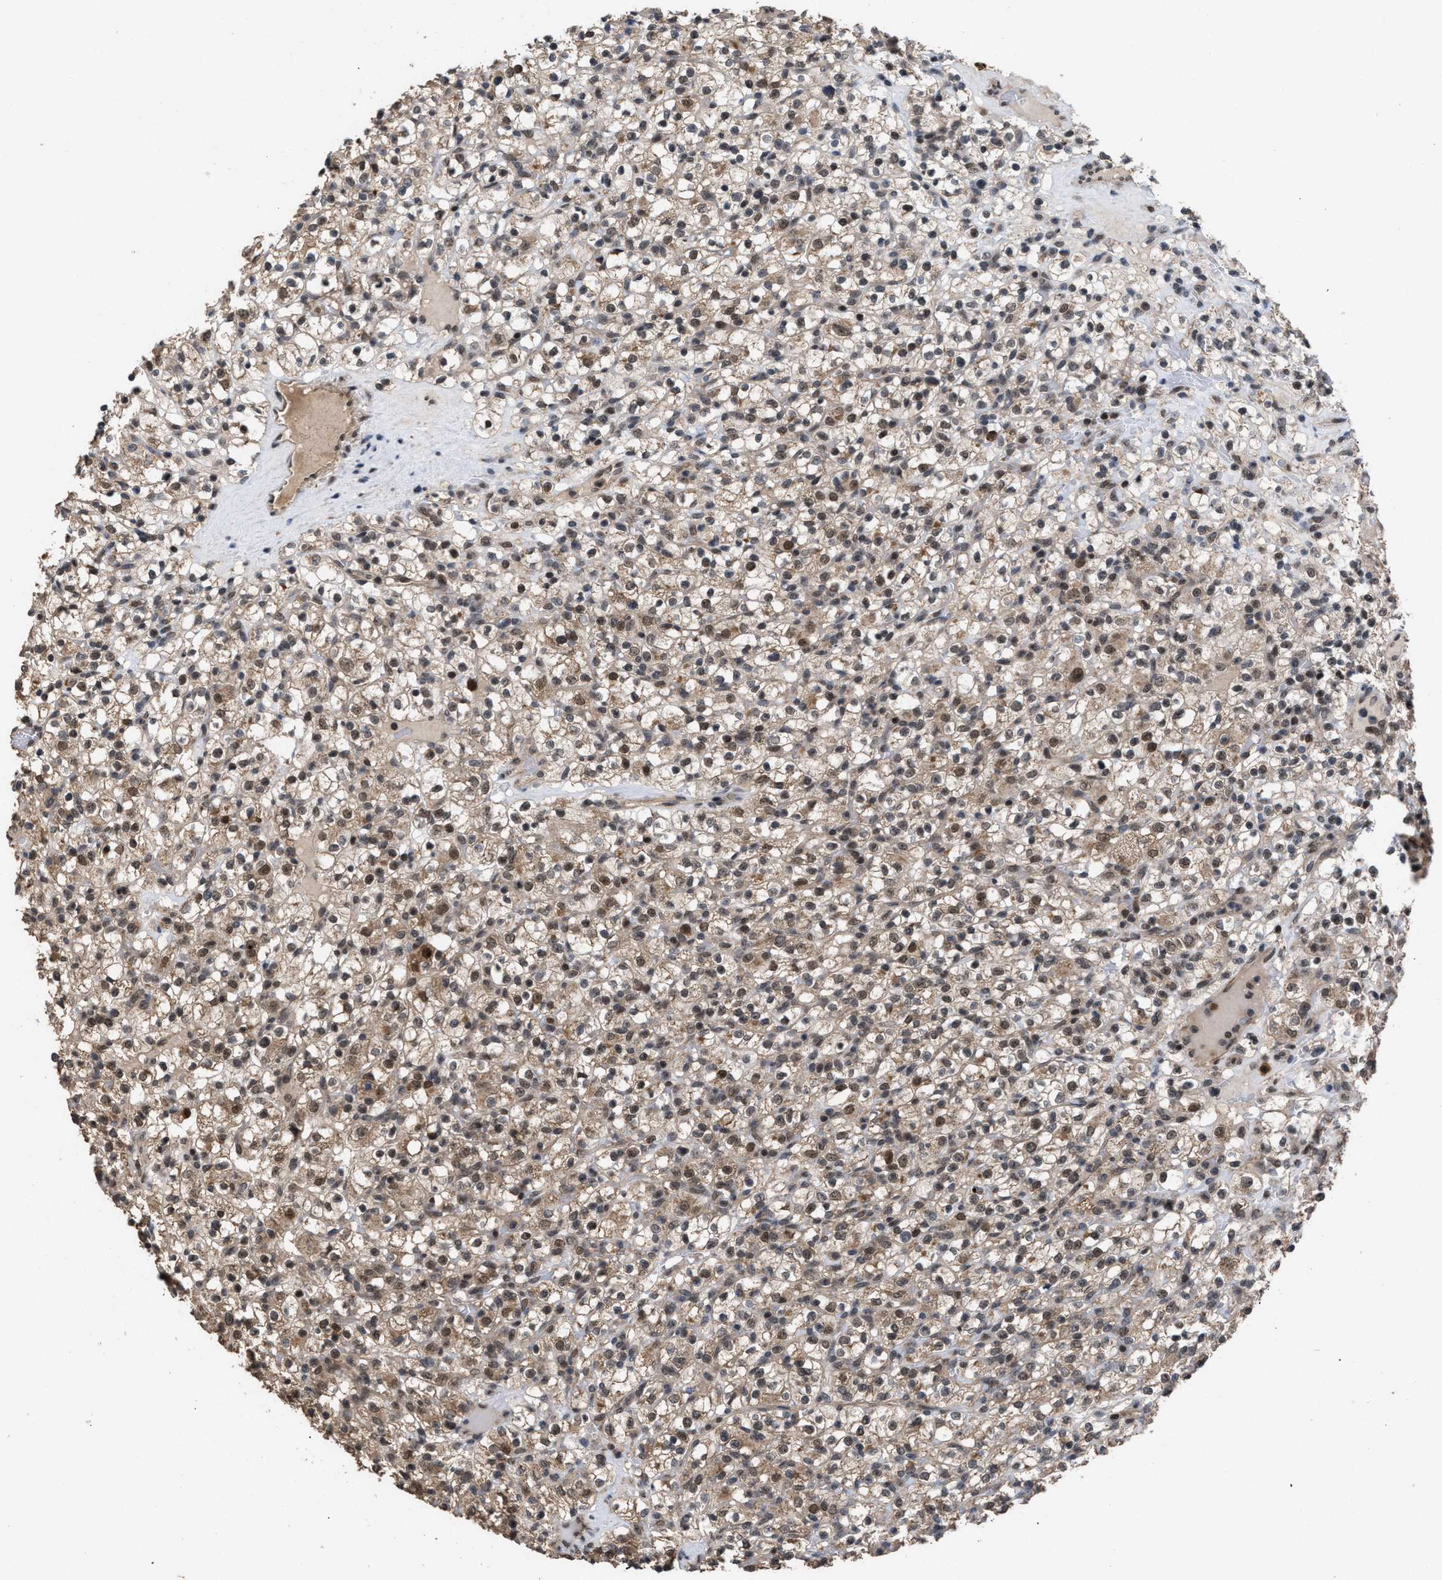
{"staining": {"intensity": "weak", "quantity": "25%-75%", "location": "nuclear"}, "tissue": "renal cancer", "cell_type": "Tumor cells", "image_type": "cancer", "snomed": [{"axis": "morphology", "description": "Normal tissue, NOS"}, {"axis": "morphology", "description": "Adenocarcinoma, NOS"}, {"axis": "topography", "description": "Kidney"}], "caption": "The histopathology image demonstrates immunohistochemical staining of renal cancer (adenocarcinoma). There is weak nuclear positivity is present in about 25%-75% of tumor cells. The staining was performed using DAB to visualize the protein expression in brown, while the nuclei were stained in blue with hematoxylin (Magnification: 20x).", "gene": "C9orf78", "patient": {"sex": "female", "age": 72}}